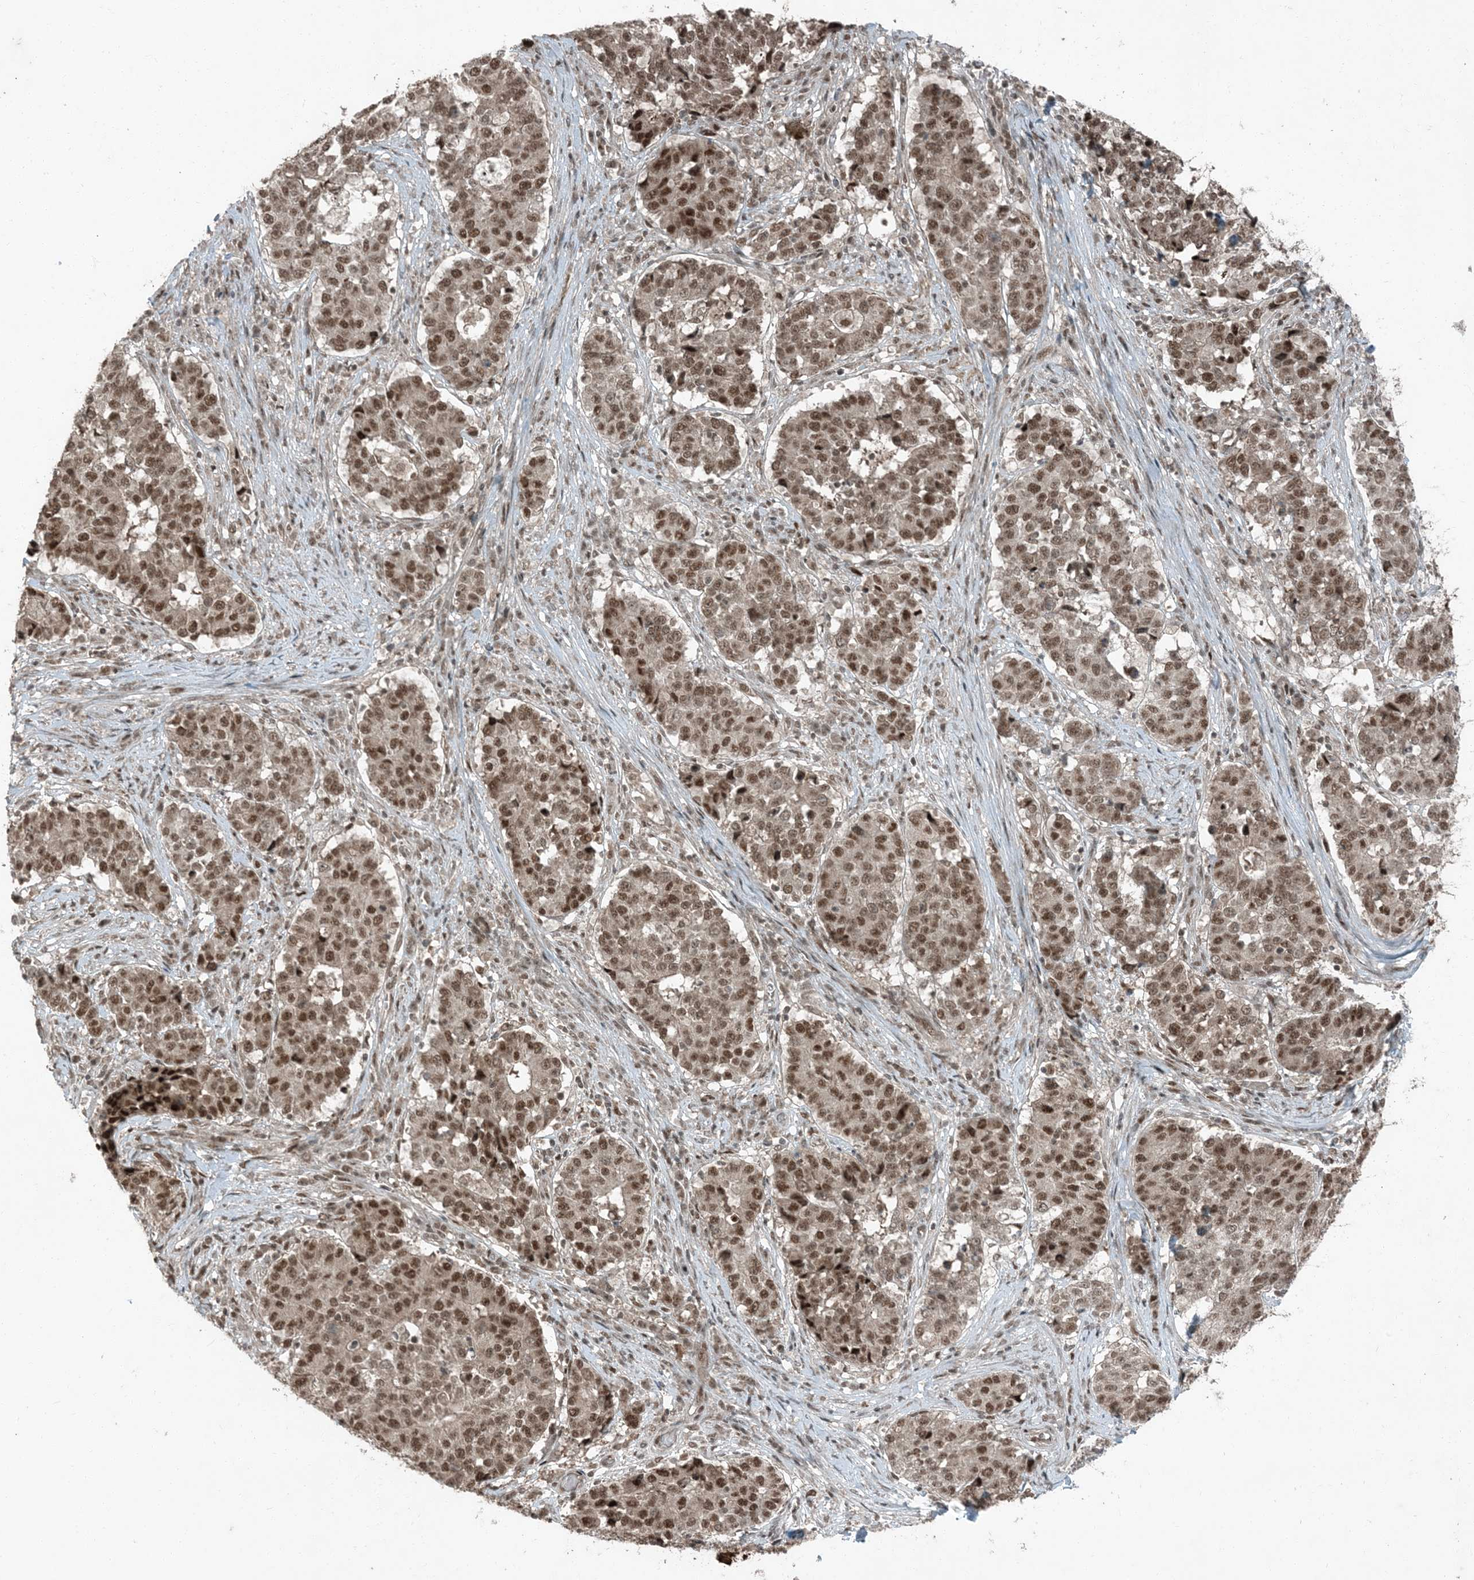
{"staining": {"intensity": "moderate", "quantity": ">75%", "location": "nuclear"}, "tissue": "stomach cancer", "cell_type": "Tumor cells", "image_type": "cancer", "snomed": [{"axis": "morphology", "description": "Adenocarcinoma, NOS"}, {"axis": "topography", "description": "Stomach"}], "caption": "DAB immunohistochemical staining of adenocarcinoma (stomach) demonstrates moderate nuclear protein positivity in about >75% of tumor cells.", "gene": "TRAPPC12", "patient": {"sex": "male", "age": 59}}